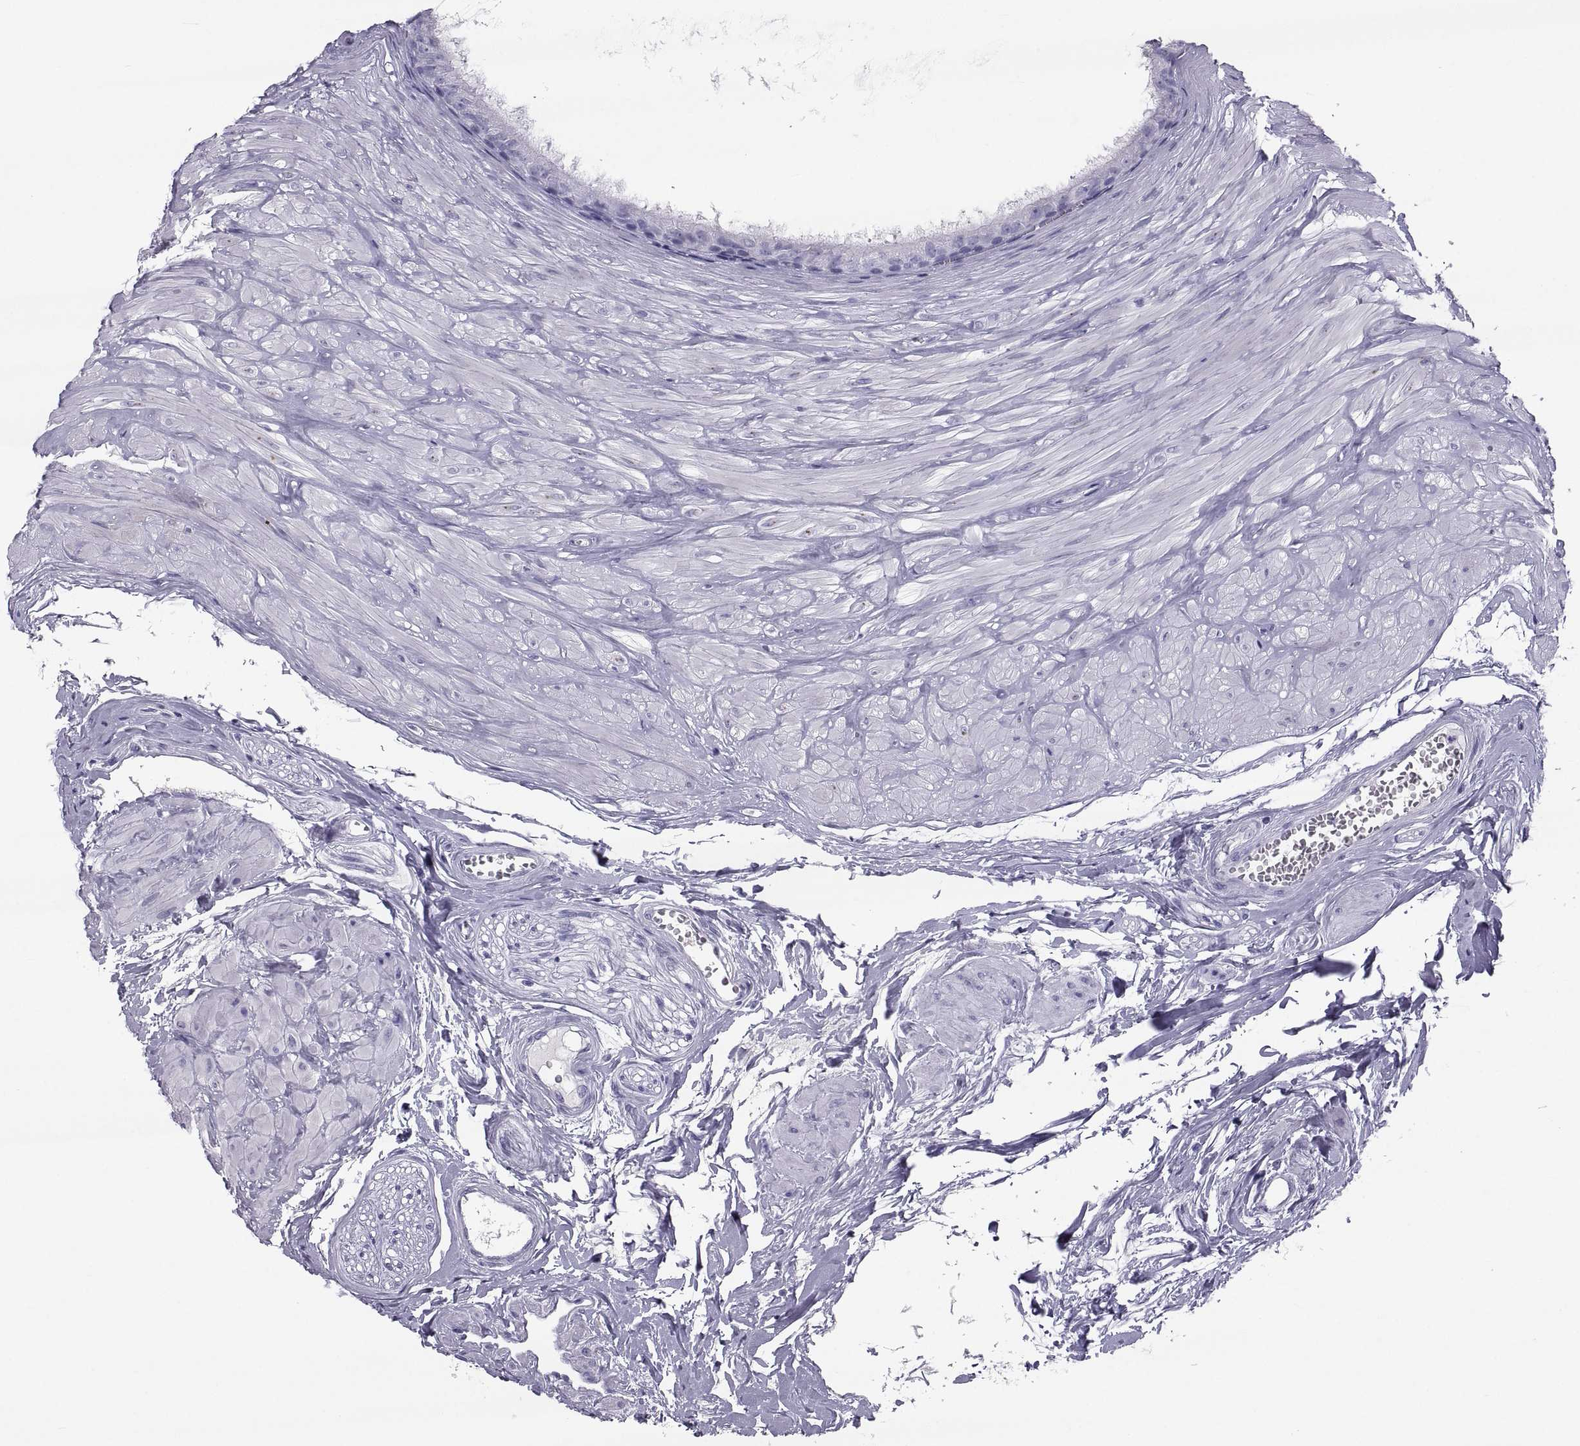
{"staining": {"intensity": "negative", "quantity": "none", "location": "none"}, "tissue": "epididymis", "cell_type": "Glandular cells", "image_type": "normal", "snomed": [{"axis": "morphology", "description": "Normal tissue, NOS"}, {"axis": "topography", "description": "Epididymis"}], "caption": "Human epididymis stained for a protein using immunohistochemistry reveals no expression in glandular cells.", "gene": "PCSK1N", "patient": {"sex": "male", "age": 37}}